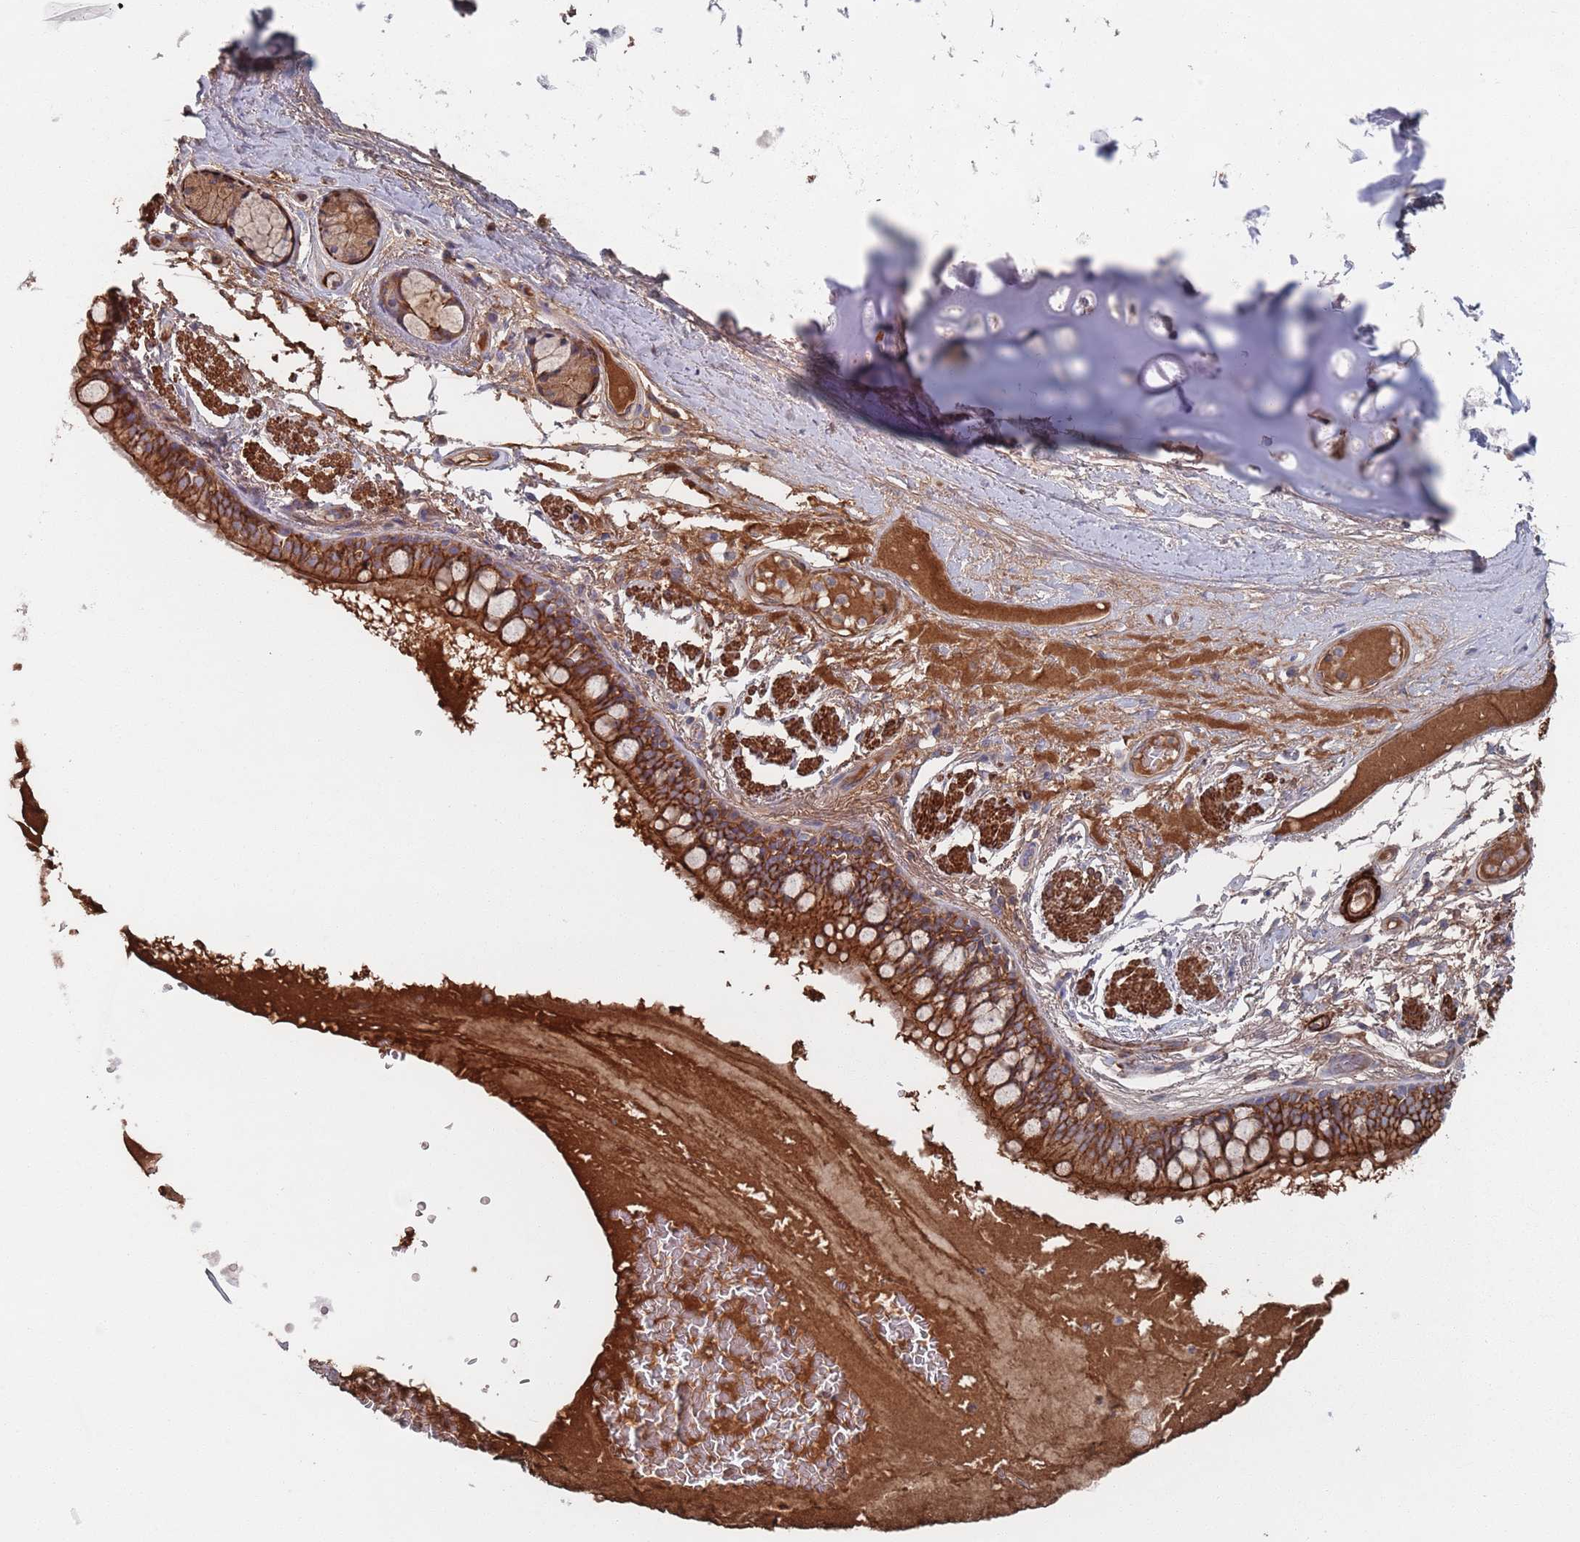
{"staining": {"intensity": "strong", "quantity": ">75%", "location": "cytoplasmic/membranous"}, "tissue": "bronchus", "cell_type": "Respiratory epithelial cells", "image_type": "normal", "snomed": [{"axis": "morphology", "description": "Normal tissue, NOS"}, {"axis": "topography", "description": "Bronchus"}], "caption": "DAB (3,3'-diaminobenzidine) immunohistochemical staining of benign bronchus reveals strong cytoplasmic/membranous protein expression in approximately >75% of respiratory epithelial cells.", "gene": "PLEKHA4", "patient": {"sex": "male", "age": 70}}